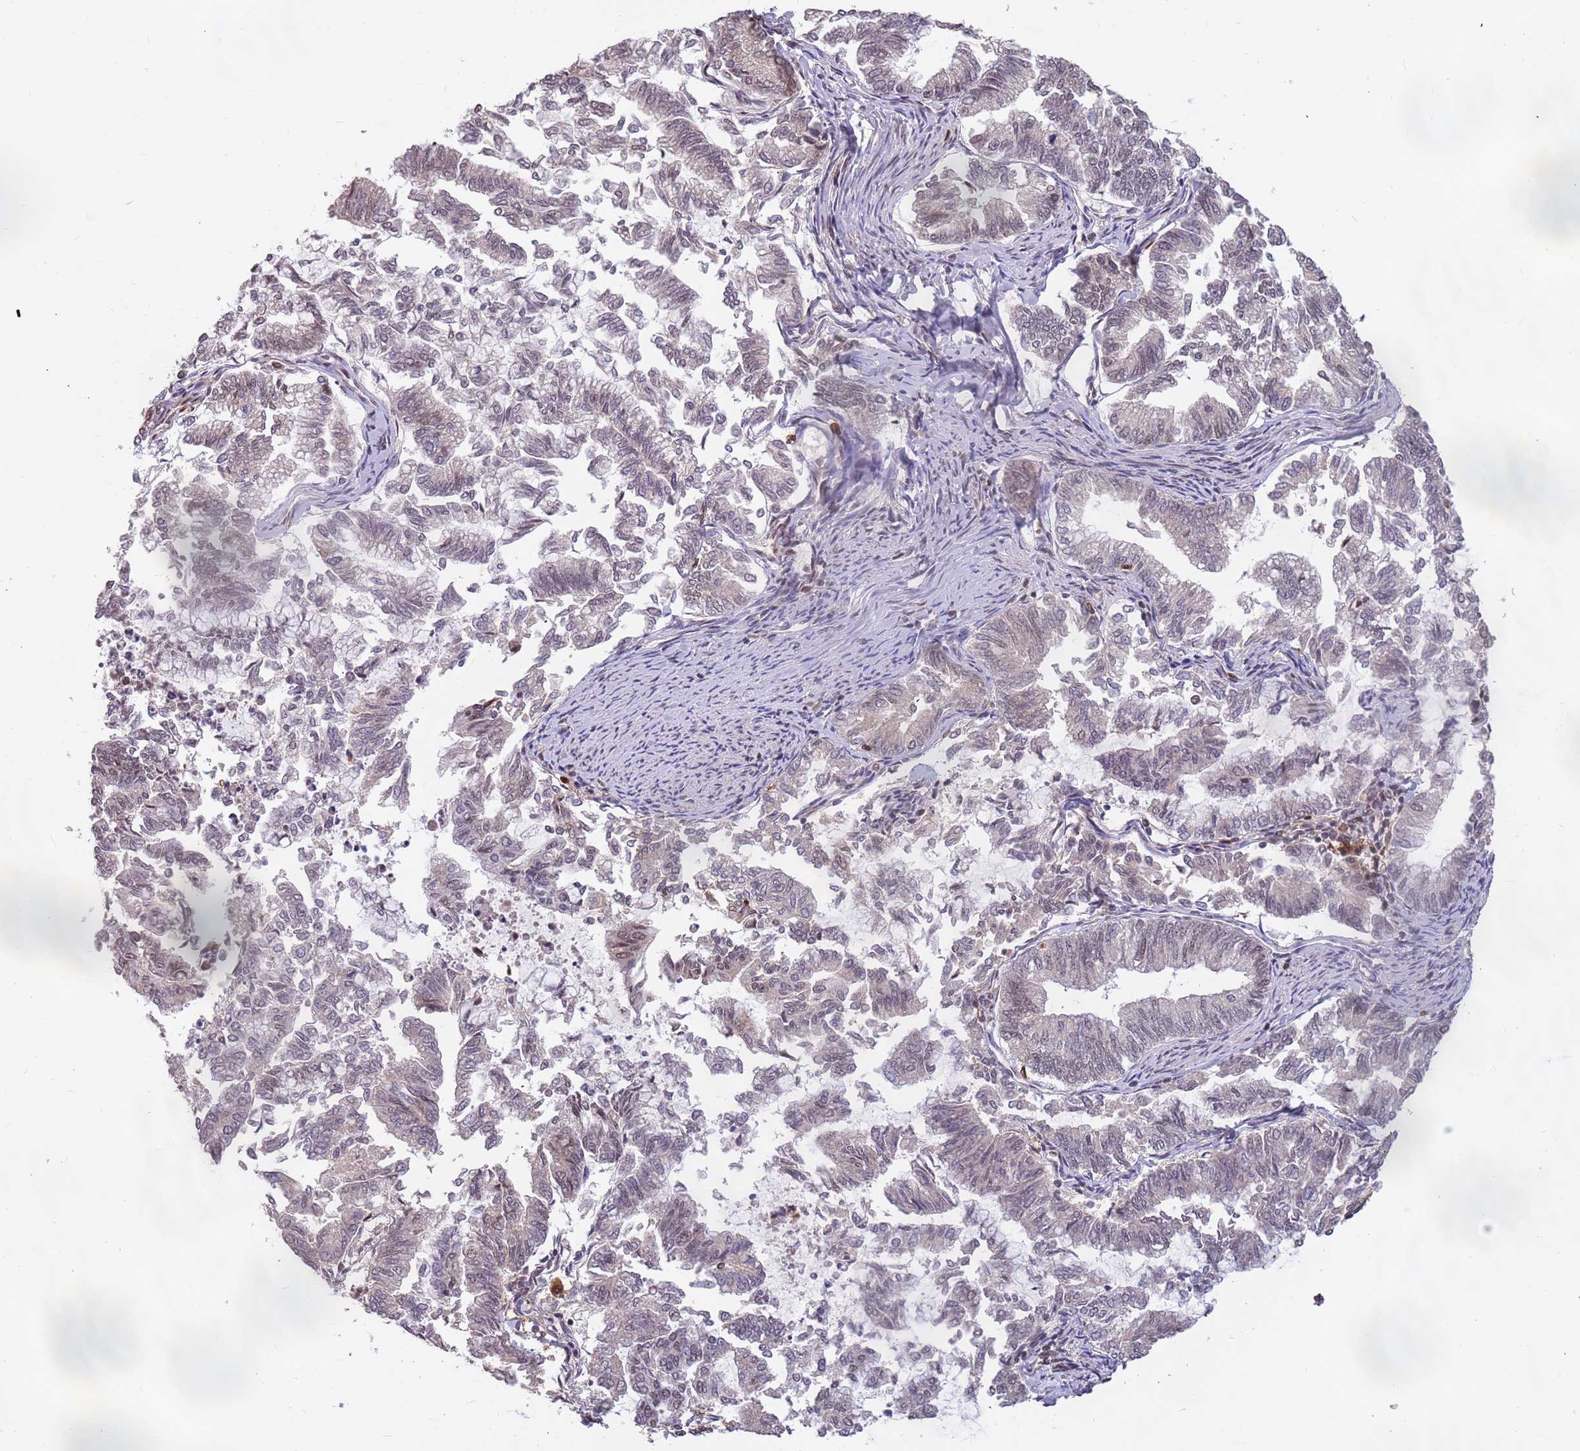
{"staining": {"intensity": "weak", "quantity": "<25%", "location": "nuclear"}, "tissue": "endometrial cancer", "cell_type": "Tumor cells", "image_type": "cancer", "snomed": [{"axis": "morphology", "description": "Adenocarcinoma, NOS"}, {"axis": "topography", "description": "Endometrium"}], "caption": "This photomicrograph is of endometrial adenocarcinoma stained with immunohistochemistry (IHC) to label a protein in brown with the nuclei are counter-stained blue. There is no staining in tumor cells.", "gene": "GBP2", "patient": {"sex": "female", "age": 79}}